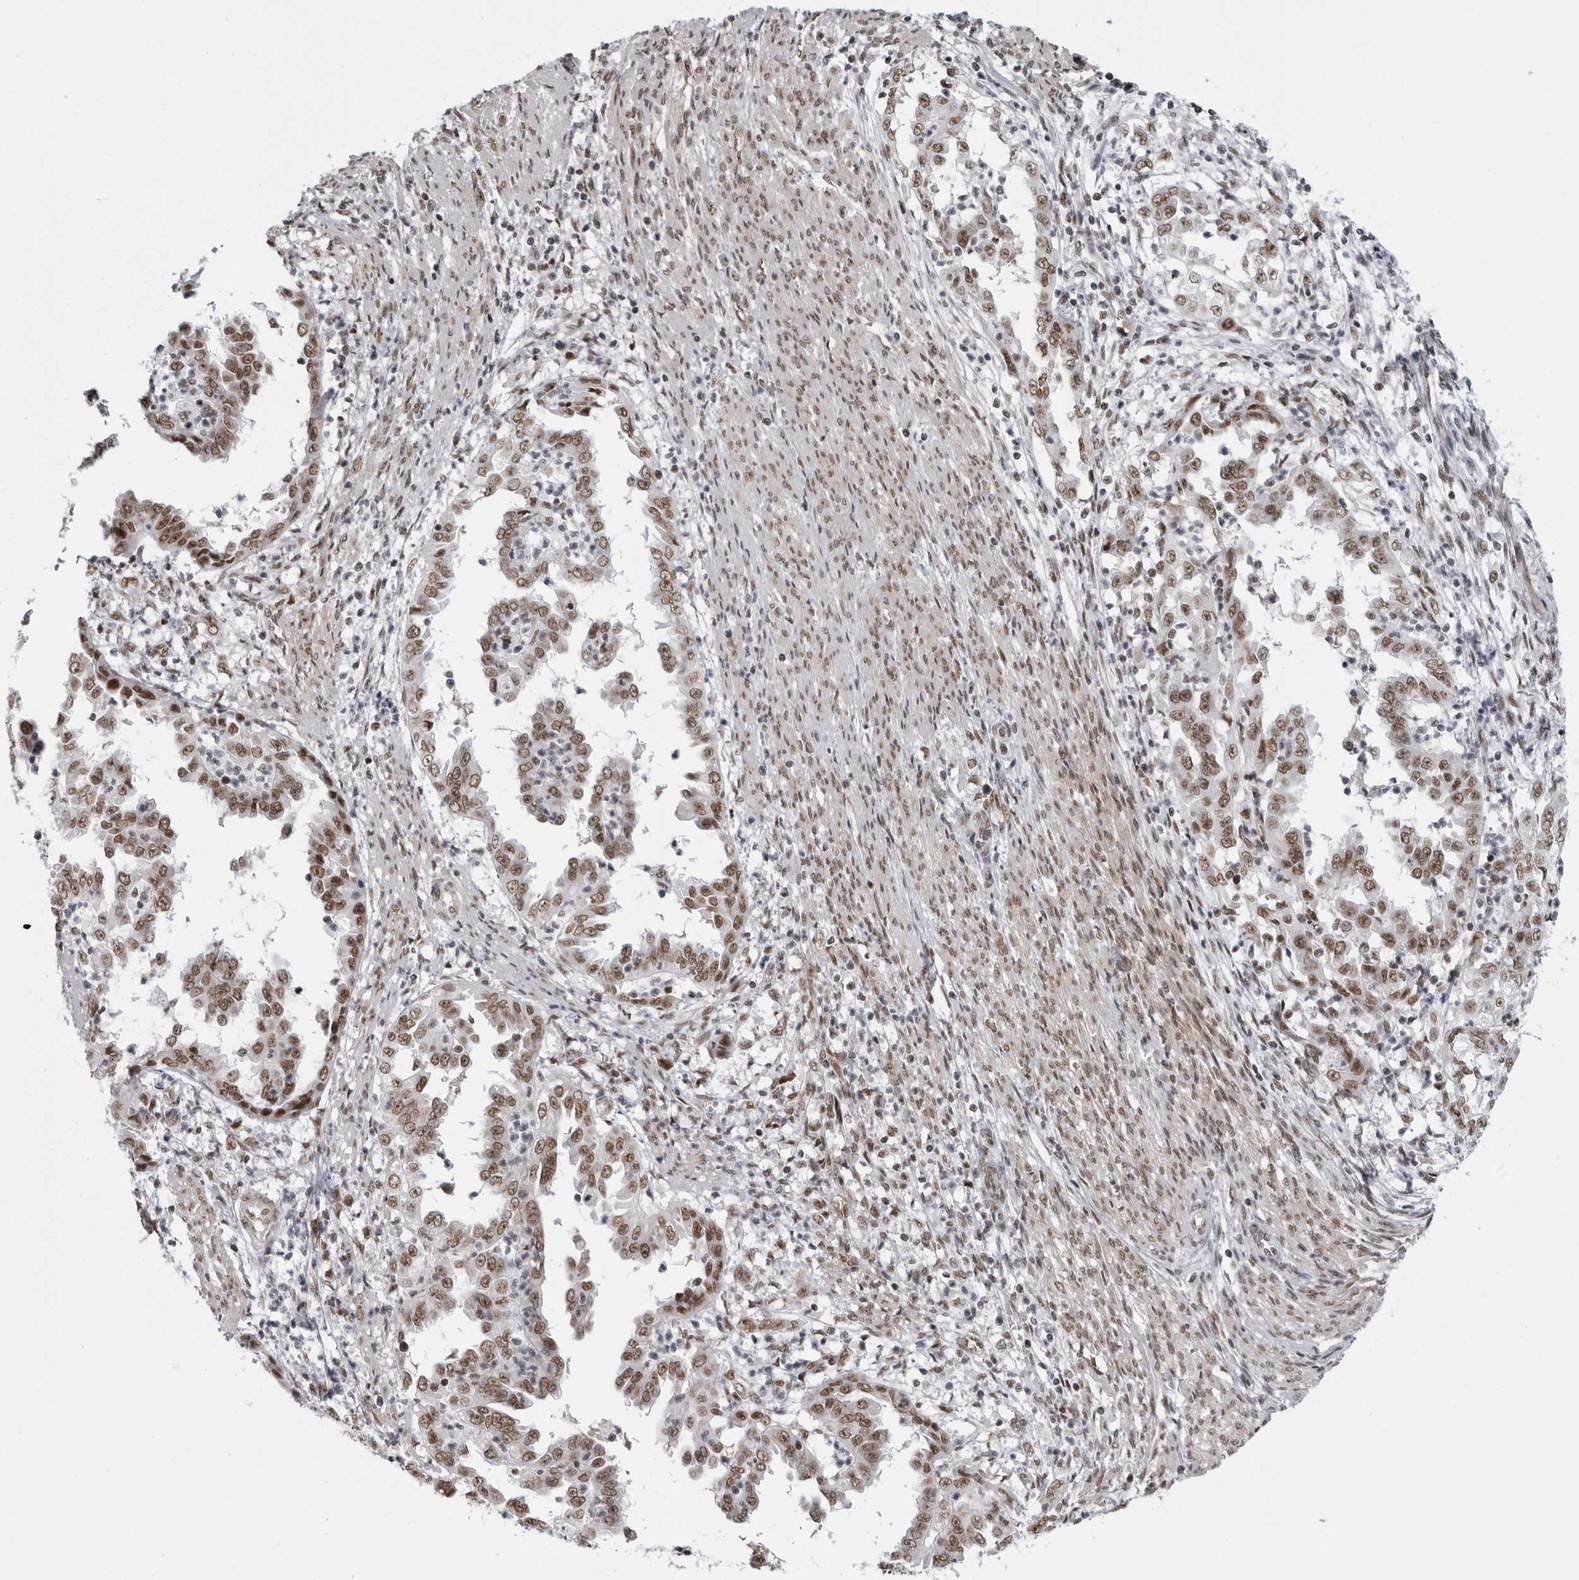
{"staining": {"intensity": "moderate", "quantity": ">75%", "location": "nuclear"}, "tissue": "endometrial cancer", "cell_type": "Tumor cells", "image_type": "cancer", "snomed": [{"axis": "morphology", "description": "Adenocarcinoma, NOS"}, {"axis": "topography", "description": "Endometrium"}], "caption": "Immunohistochemistry staining of endometrial cancer (adenocarcinoma), which demonstrates medium levels of moderate nuclear positivity in approximately >75% of tumor cells indicating moderate nuclear protein staining. The staining was performed using DAB (brown) for protein detection and nuclei were counterstained in hematoxylin (blue).", "gene": "RNF26", "patient": {"sex": "female", "age": 85}}